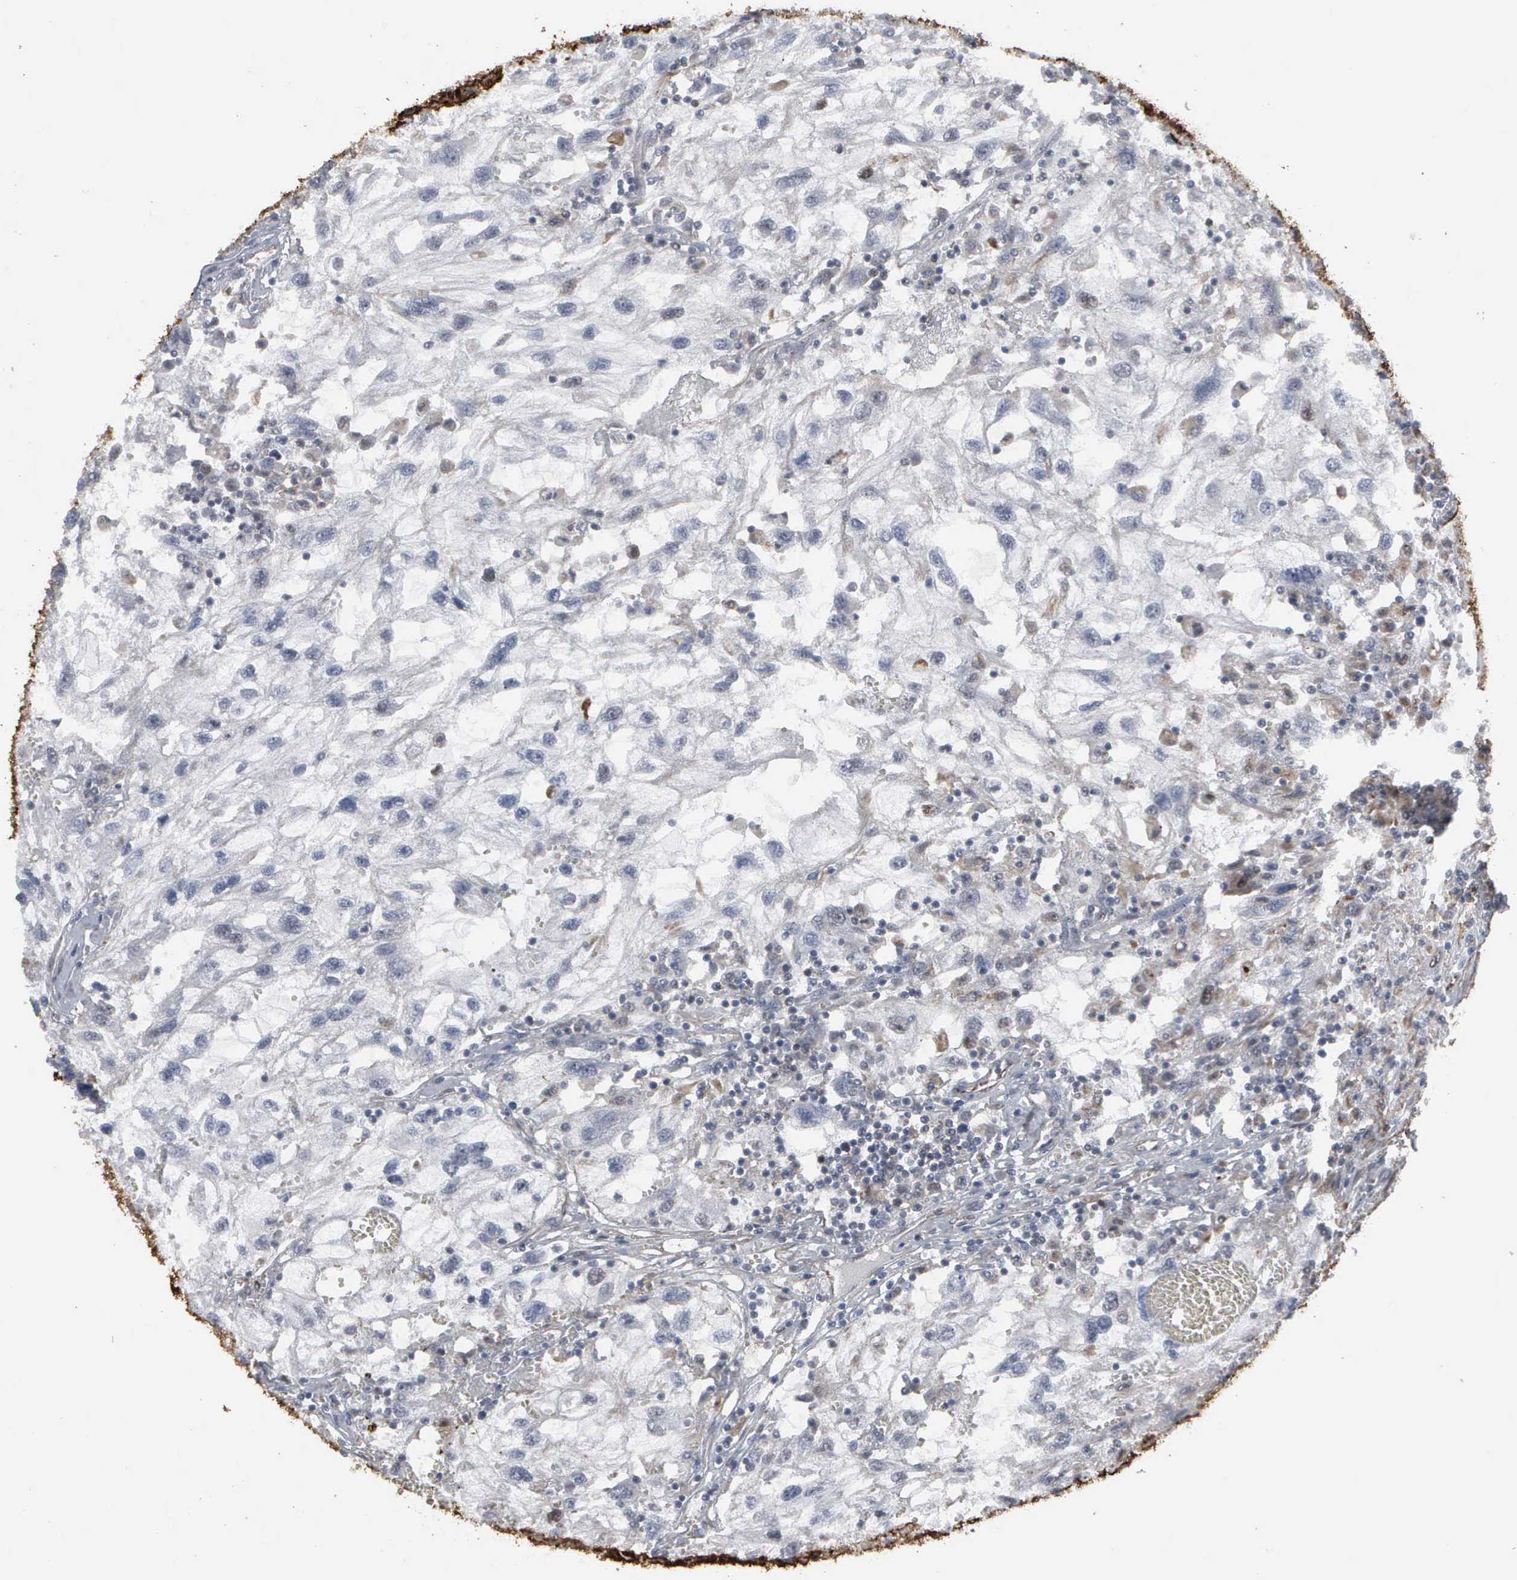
{"staining": {"intensity": "weak", "quantity": "<25%", "location": "nuclear"}, "tissue": "renal cancer", "cell_type": "Tumor cells", "image_type": "cancer", "snomed": [{"axis": "morphology", "description": "Normal tissue, NOS"}, {"axis": "morphology", "description": "Adenocarcinoma, NOS"}, {"axis": "topography", "description": "Kidney"}], "caption": "This is an immunohistochemistry image of renal cancer. There is no expression in tumor cells.", "gene": "CCNE1", "patient": {"sex": "male", "age": 71}}